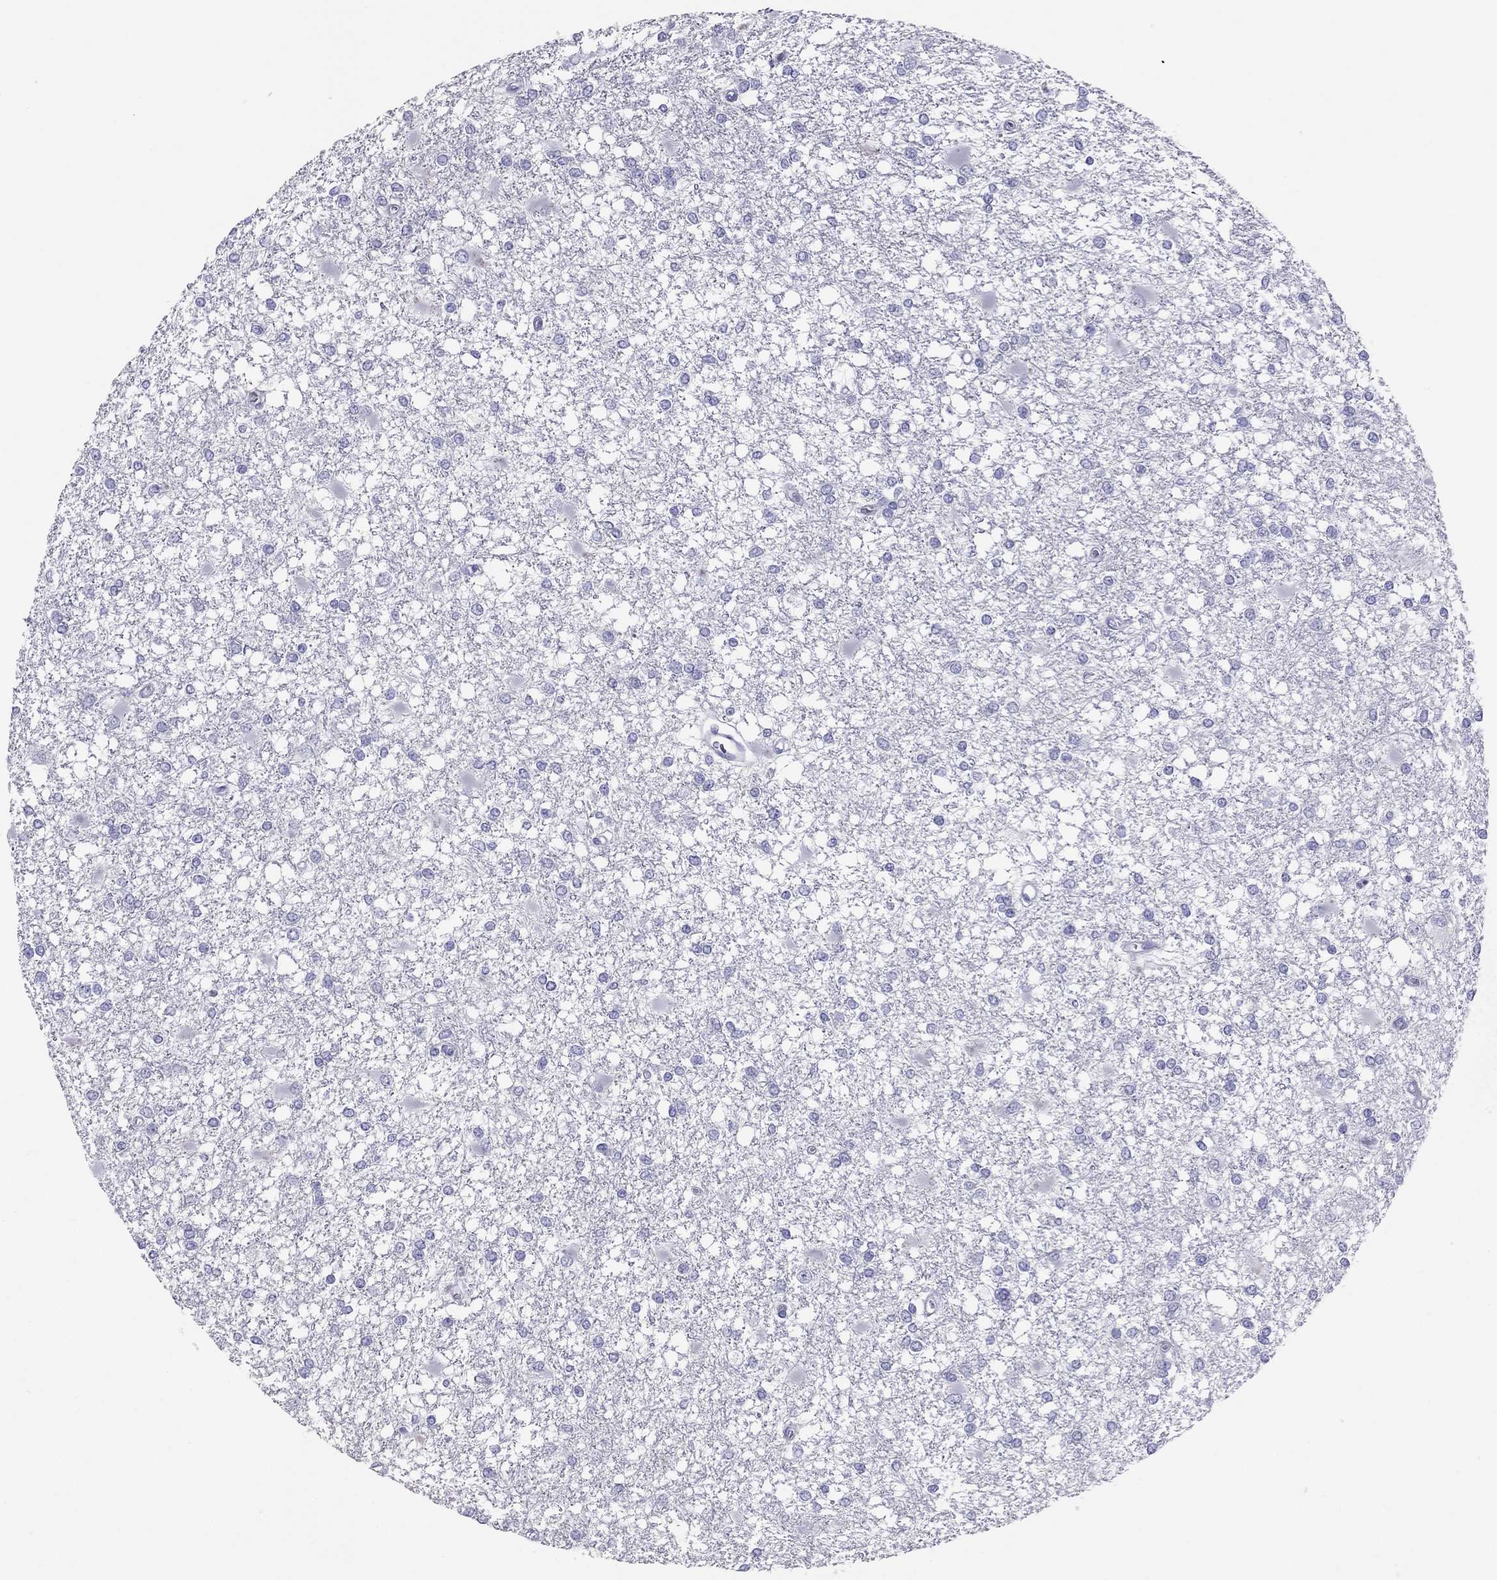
{"staining": {"intensity": "negative", "quantity": "none", "location": "none"}, "tissue": "glioma", "cell_type": "Tumor cells", "image_type": "cancer", "snomed": [{"axis": "morphology", "description": "Glioma, malignant, High grade"}, {"axis": "topography", "description": "Cerebral cortex"}], "caption": "Immunohistochemistry of human glioma reveals no staining in tumor cells.", "gene": "IL17REL", "patient": {"sex": "male", "age": 79}}